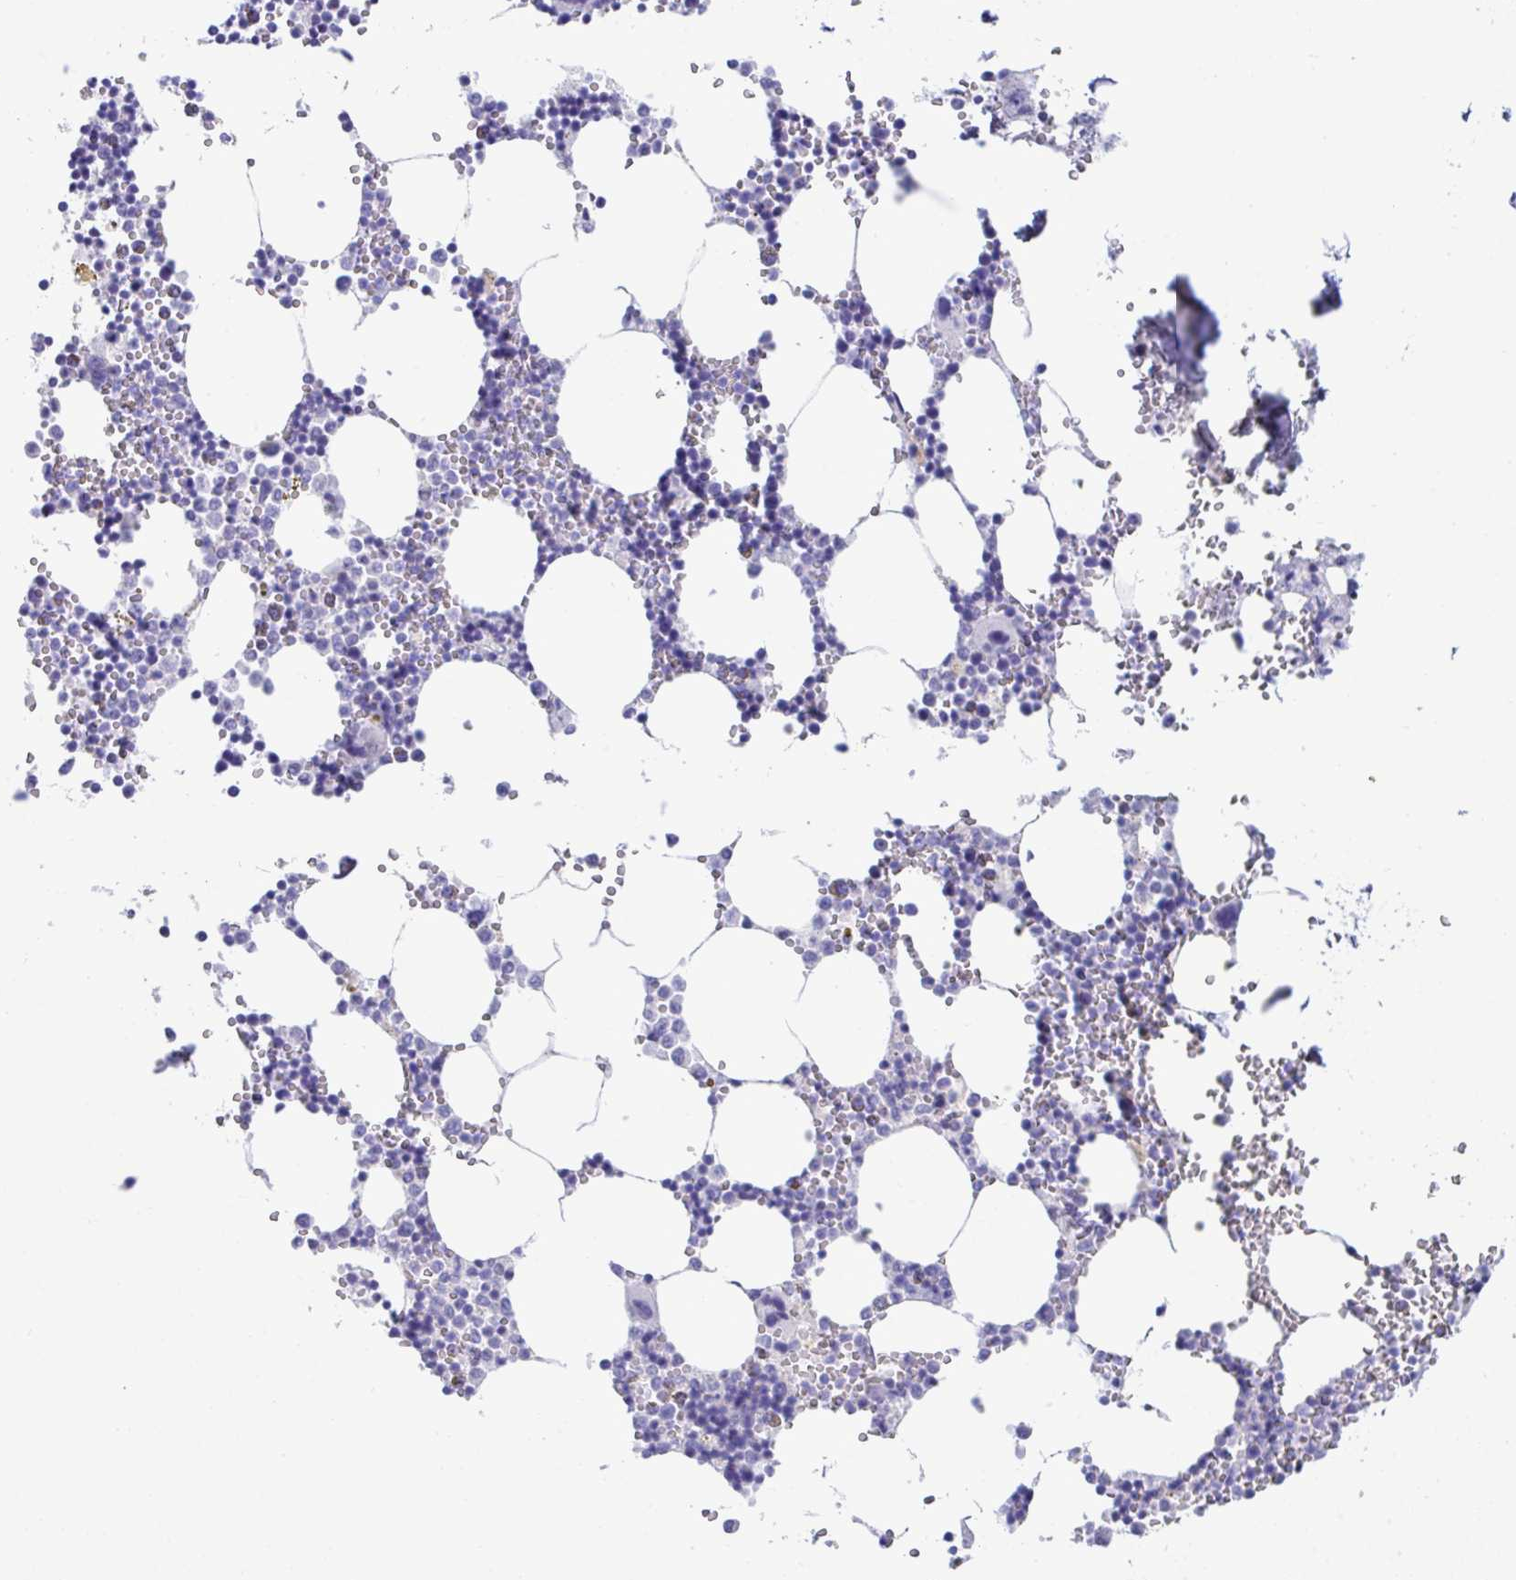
{"staining": {"intensity": "negative", "quantity": "none", "location": "none"}, "tissue": "bone marrow", "cell_type": "Hematopoietic cells", "image_type": "normal", "snomed": [{"axis": "morphology", "description": "Normal tissue, NOS"}, {"axis": "topography", "description": "Bone marrow"}], "caption": "An immunohistochemistry (IHC) image of unremarkable bone marrow is shown. There is no staining in hematopoietic cells of bone marrow. (DAB (3,3'-diaminobenzidine) IHC with hematoxylin counter stain).", "gene": "ISL1", "patient": {"sex": "male", "age": 54}}